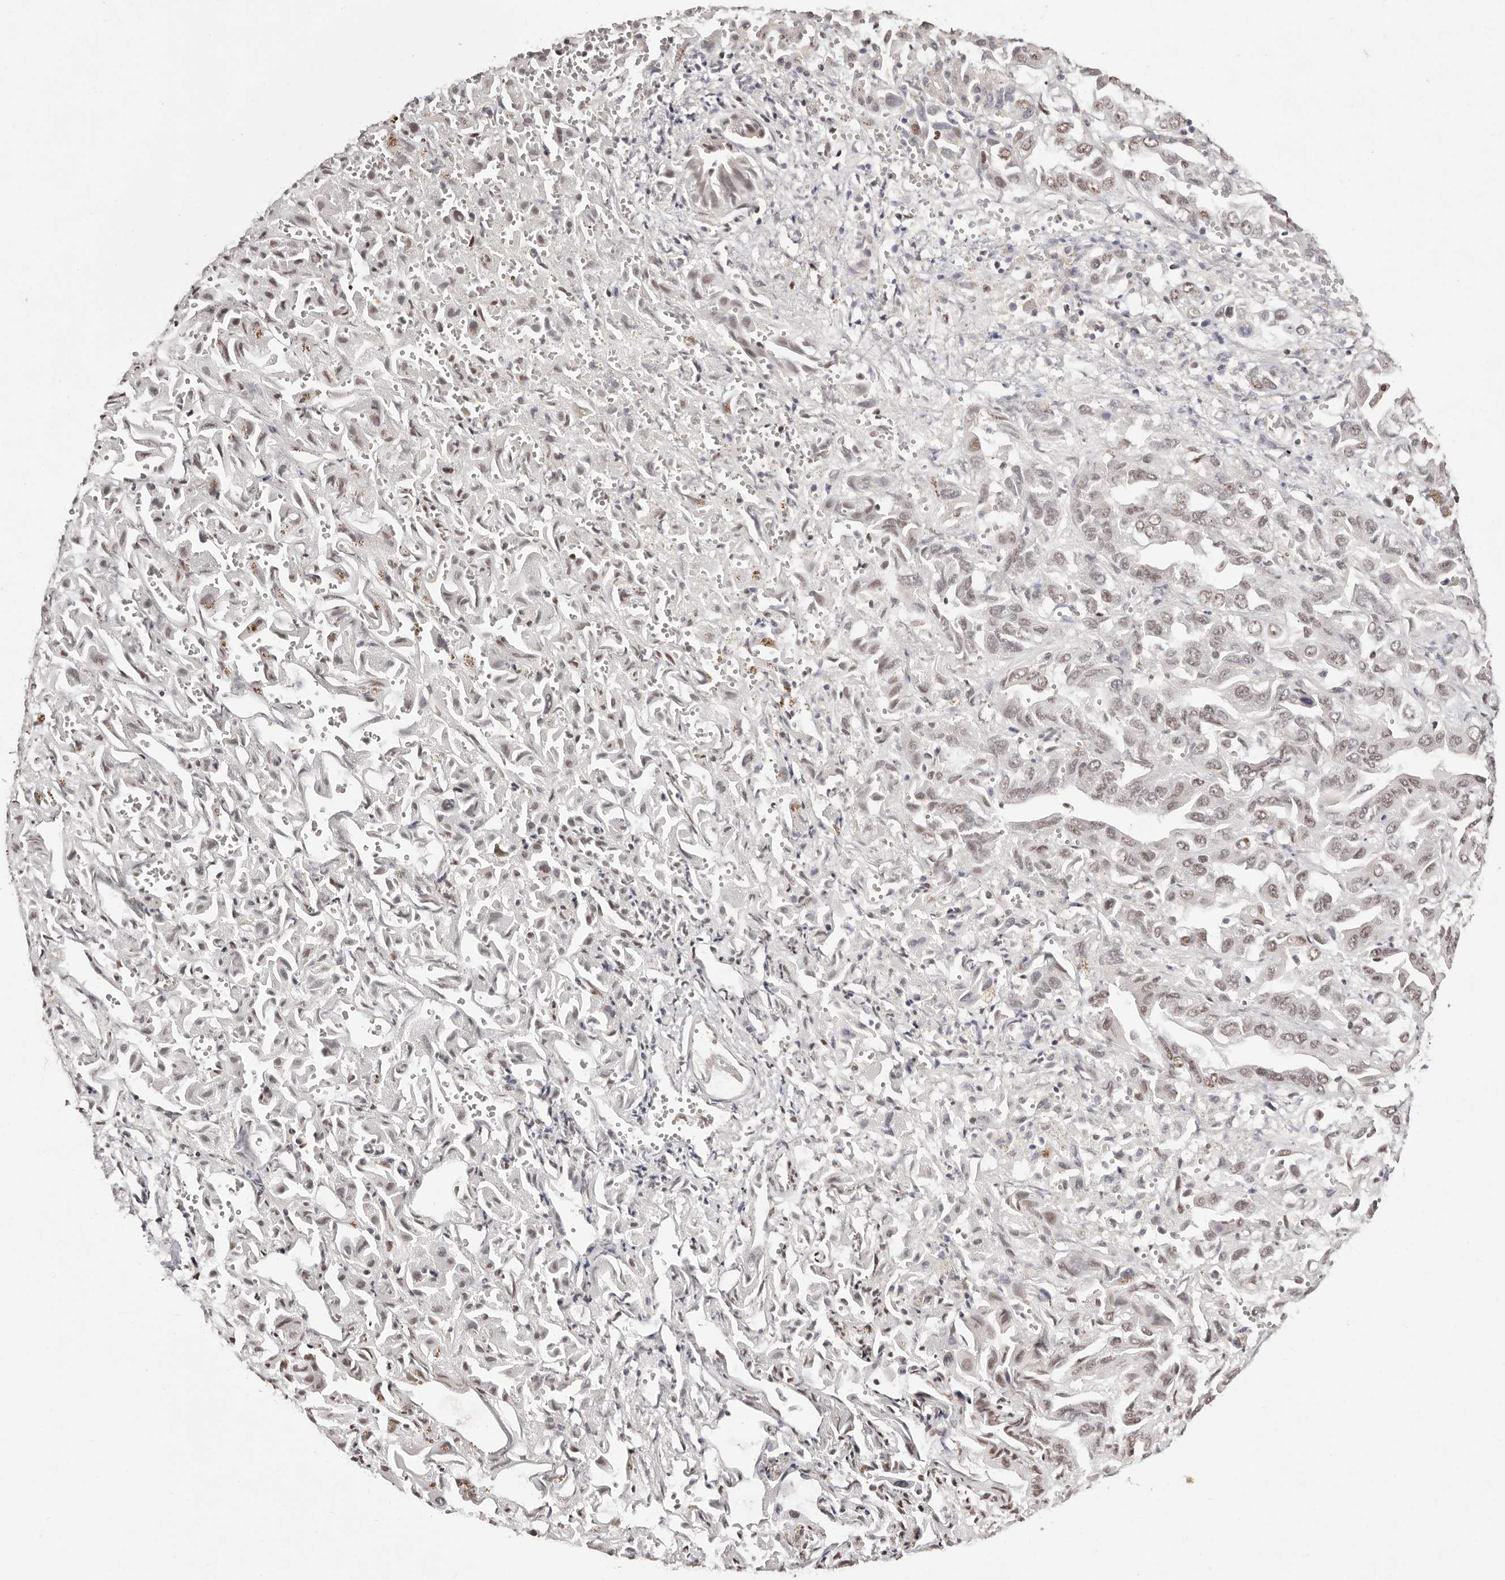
{"staining": {"intensity": "weak", "quantity": ">75%", "location": "nuclear"}, "tissue": "liver cancer", "cell_type": "Tumor cells", "image_type": "cancer", "snomed": [{"axis": "morphology", "description": "Cholangiocarcinoma"}, {"axis": "topography", "description": "Liver"}], "caption": "Immunohistochemistry (IHC) (DAB) staining of human liver cancer (cholangiocarcinoma) demonstrates weak nuclear protein positivity in about >75% of tumor cells.", "gene": "BICRAL", "patient": {"sex": "female", "age": 52}}